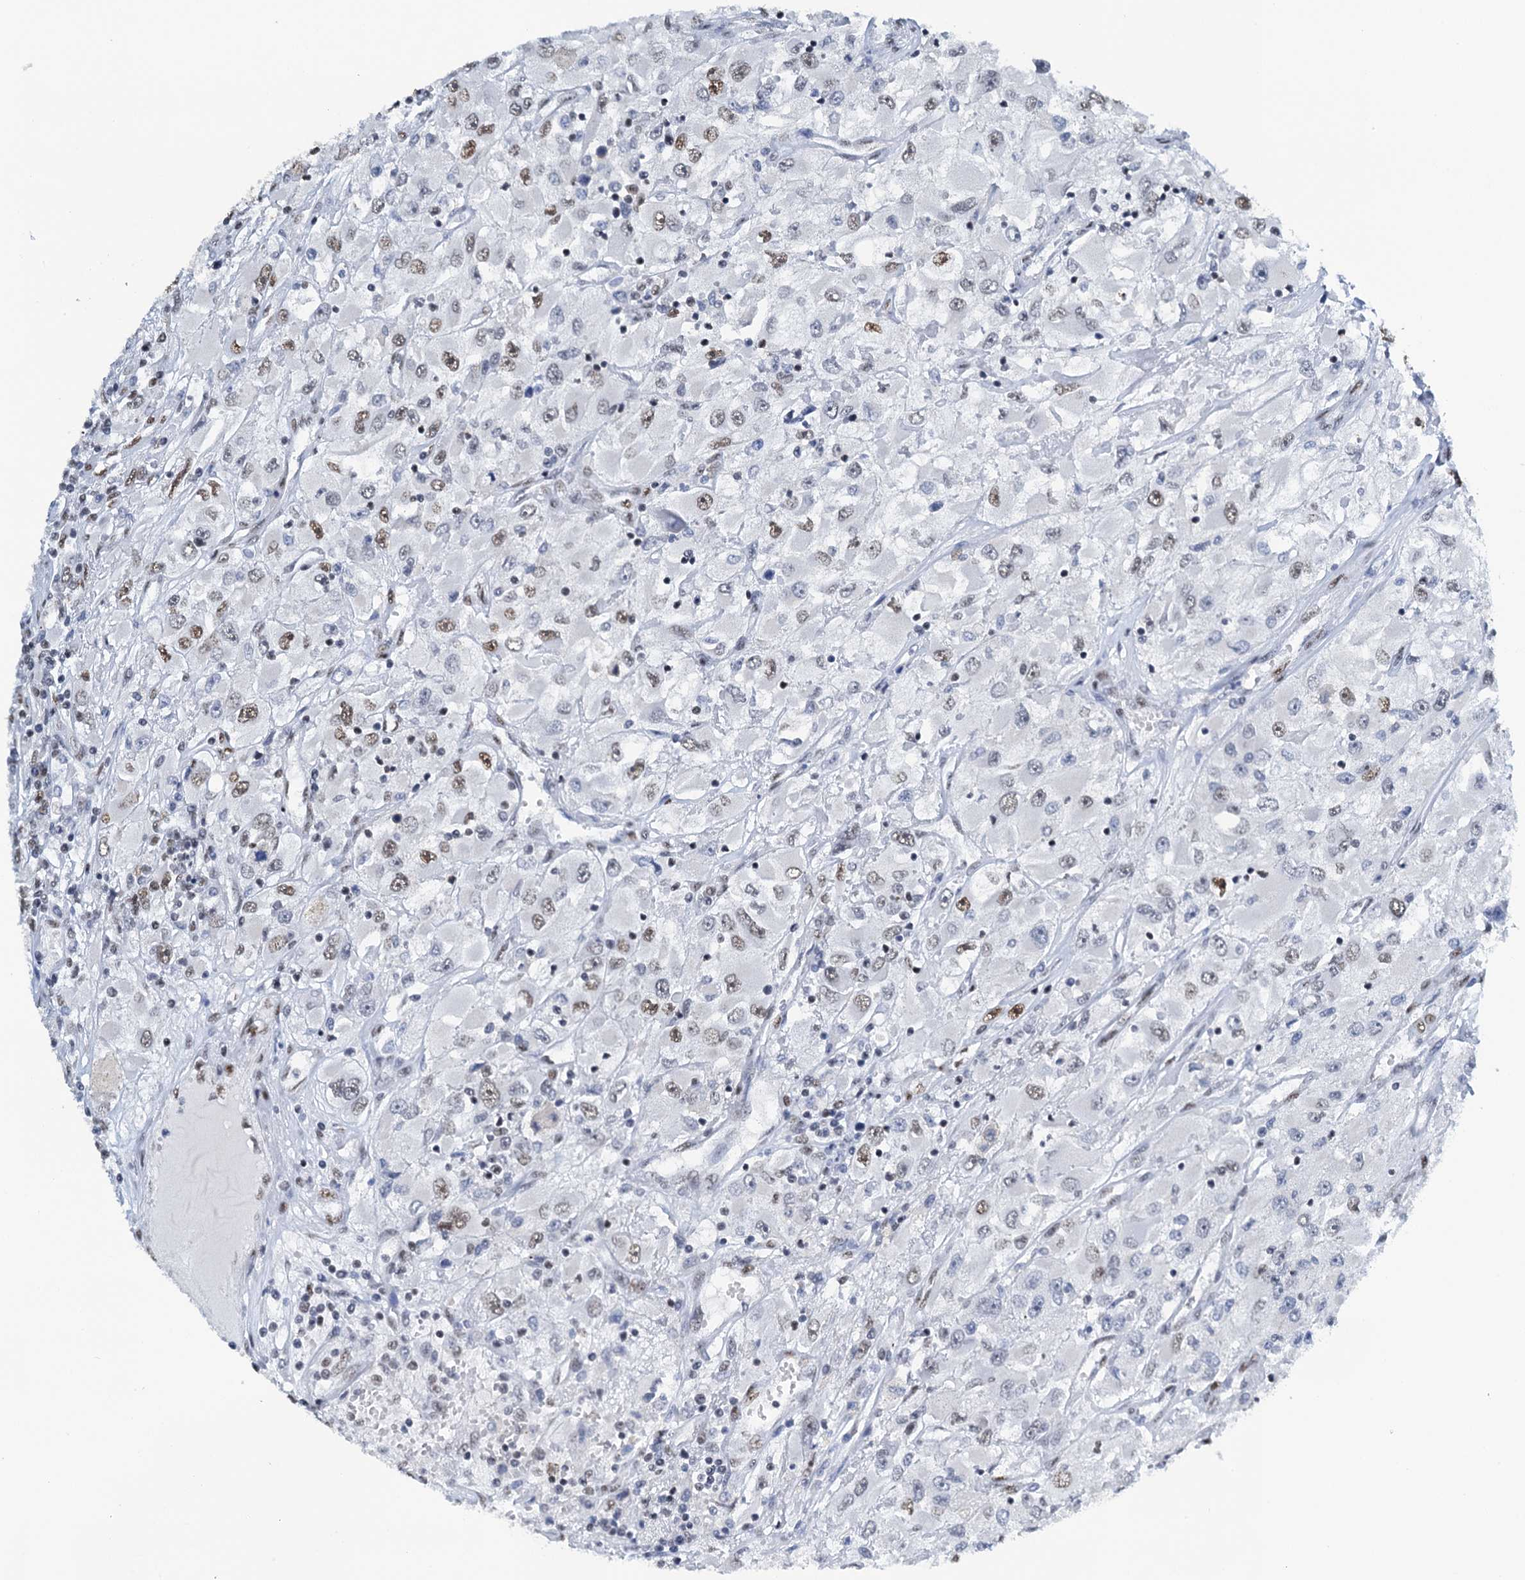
{"staining": {"intensity": "moderate", "quantity": "25%-75%", "location": "nuclear"}, "tissue": "renal cancer", "cell_type": "Tumor cells", "image_type": "cancer", "snomed": [{"axis": "morphology", "description": "Adenocarcinoma, NOS"}, {"axis": "topography", "description": "Kidney"}], "caption": "Immunohistochemistry (IHC) (DAB) staining of human adenocarcinoma (renal) displays moderate nuclear protein staining in approximately 25%-75% of tumor cells.", "gene": "SLTM", "patient": {"sex": "female", "age": 52}}